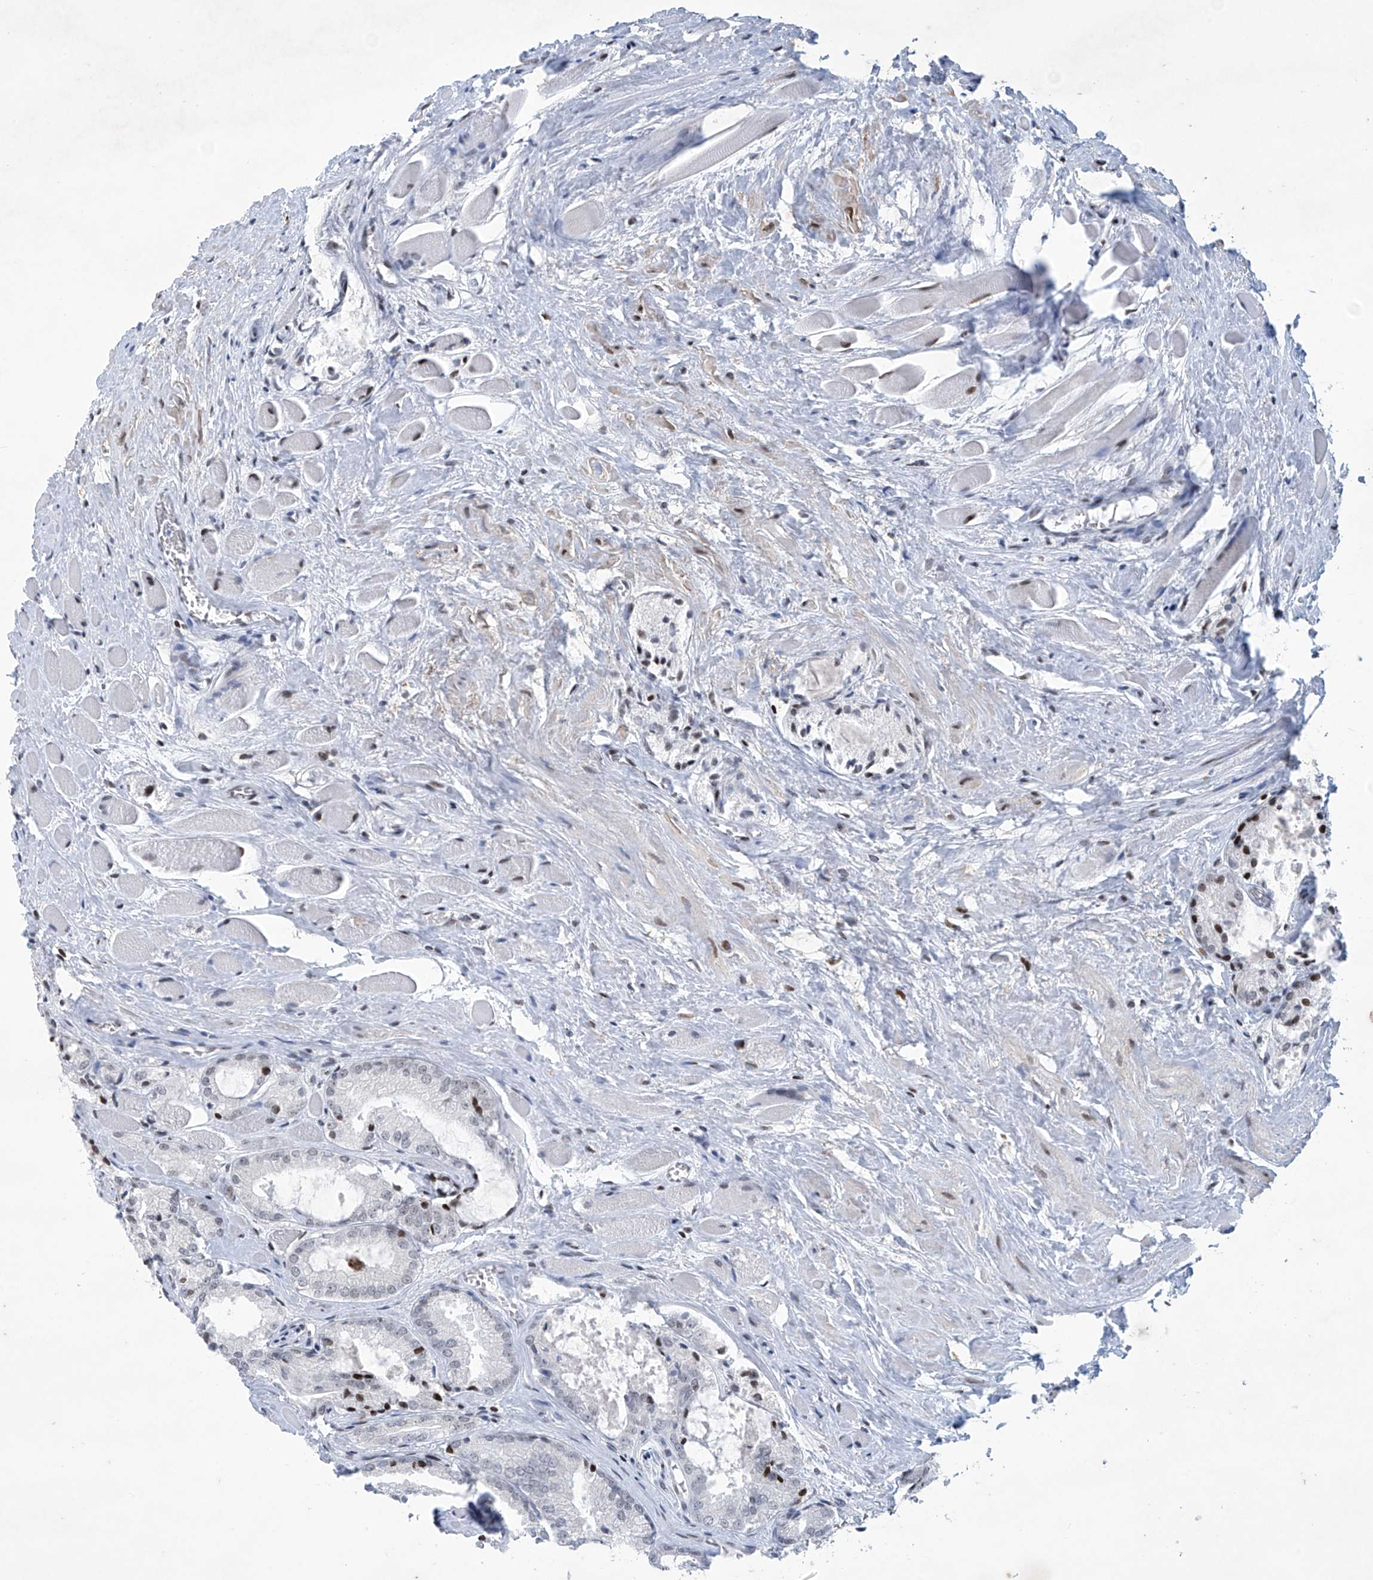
{"staining": {"intensity": "negative", "quantity": "none", "location": "none"}, "tissue": "prostate cancer", "cell_type": "Tumor cells", "image_type": "cancer", "snomed": [{"axis": "morphology", "description": "Adenocarcinoma, Low grade"}, {"axis": "topography", "description": "Prostate"}], "caption": "A photomicrograph of human prostate cancer (low-grade adenocarcinoma) is negative for staining in tumor cells.", "gene": "RFX7", "patient": {"sex": "male", "age": 67}}